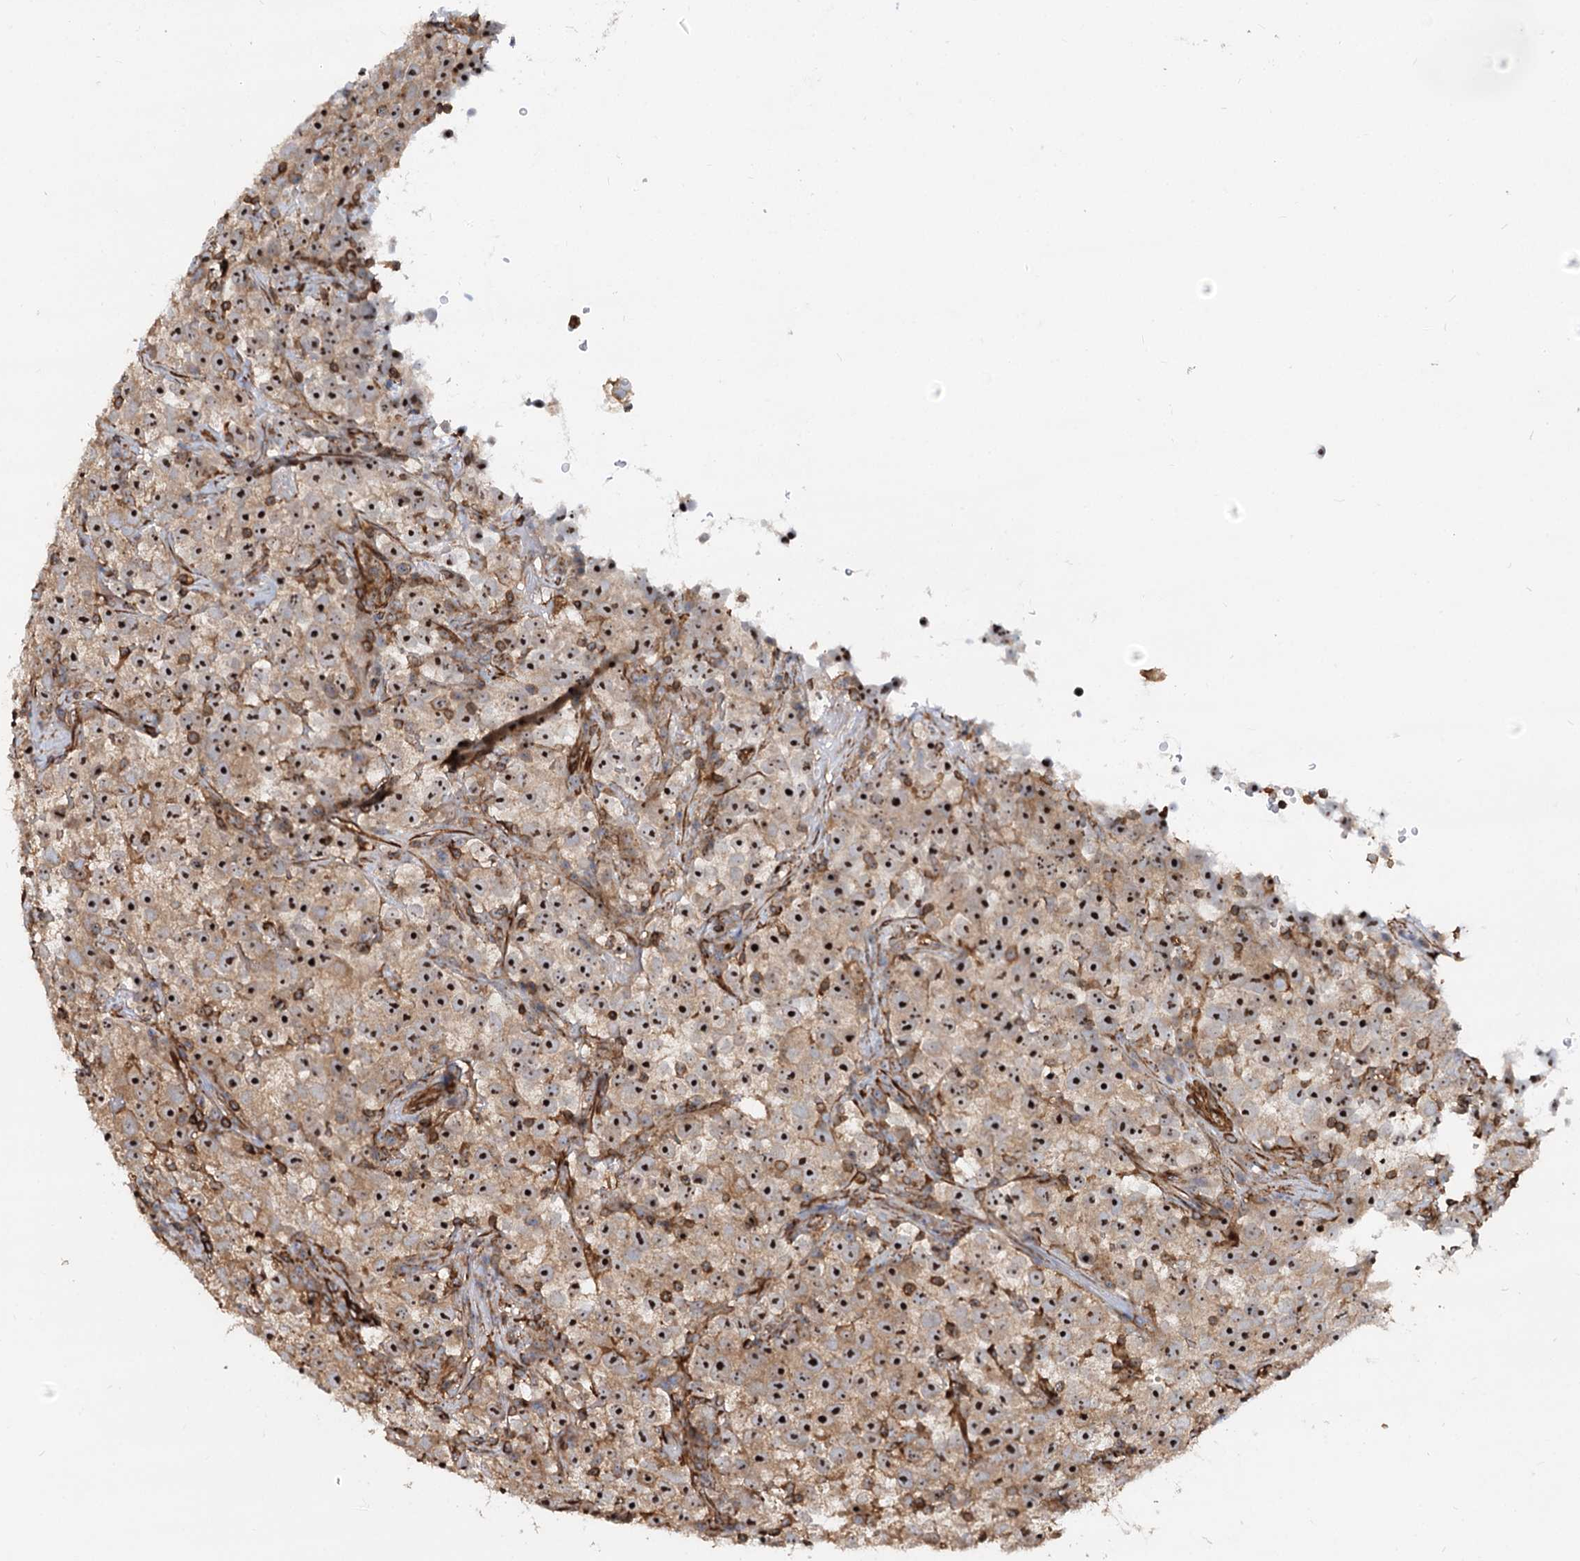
{"staining": {"intensity": "moderate", "quantity": ">75%", "location": "nuclear"}, "tissue": "testis cancer", "cell_type": "Tumor cells", "image_type": "cancer", "snomed": [{"axis": "morphology", "description": "Seminoma, NOS"}, {"axis": "topography", "description": "Testis"}], "caption": "Protein staining of testis cancer (seminoma) tissue shows moderate nuclear expression in approximately >75% of tumor cells.", "gene": "WDR36", "patient": {"sex": "male", "age": 22}}